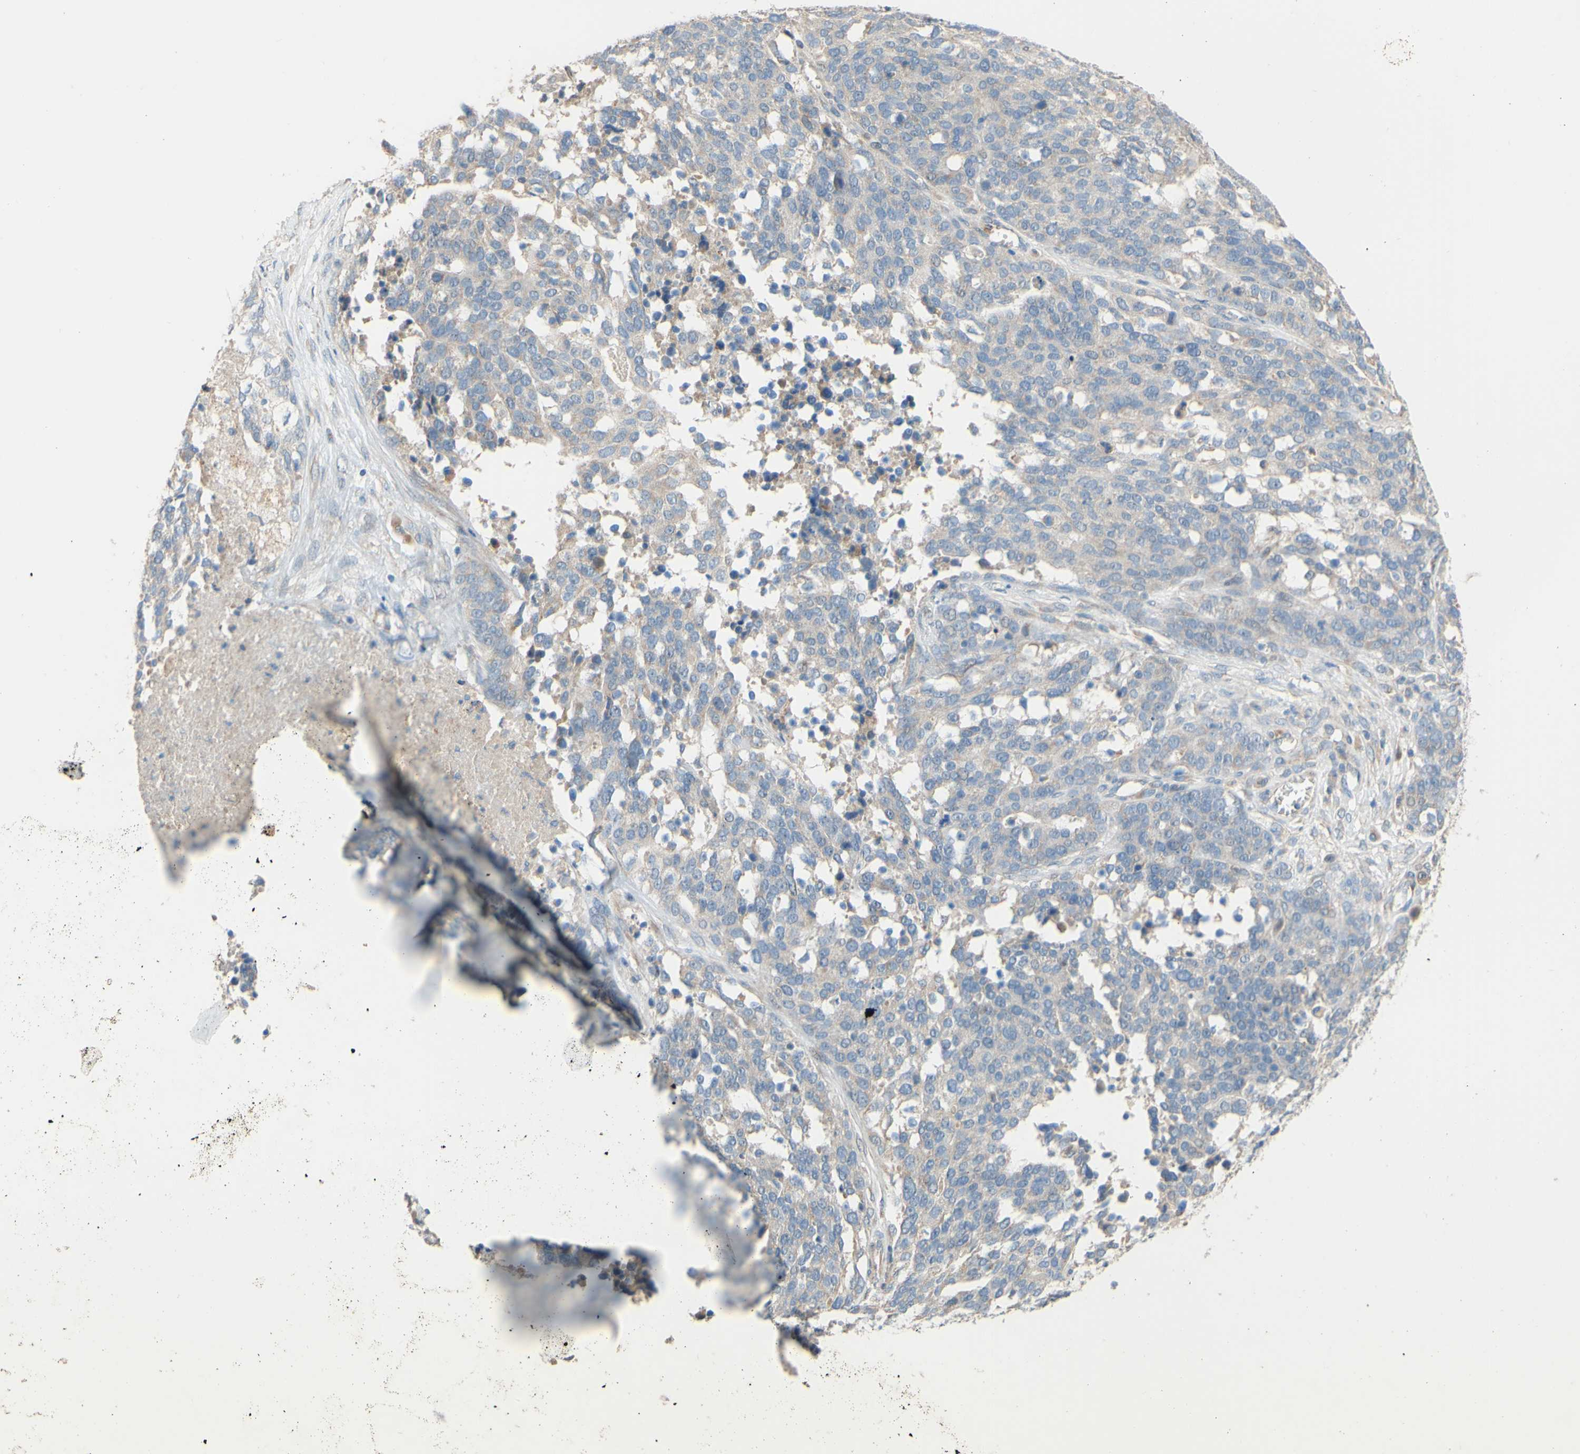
{"staining": {"intensity": "negative", "quantity": "none", "location": "none"}, "tissue": "ovarian cancer", "cell_type": "Tumor cells", "image_type": "cancer", "snomed": [{"axis": "morphology", "description": "Cystadenocarcinoma, serous, NOS"}, {"axis": "topography", "description": "Ovary"}], "caption": "DAB immunohistochemical staining of human ovarian serous cystadenocarcinoma reveals no significant positivity in tumor cells.", "gene": "DKK3", "patient": {"sex": "female", "age": 44}}